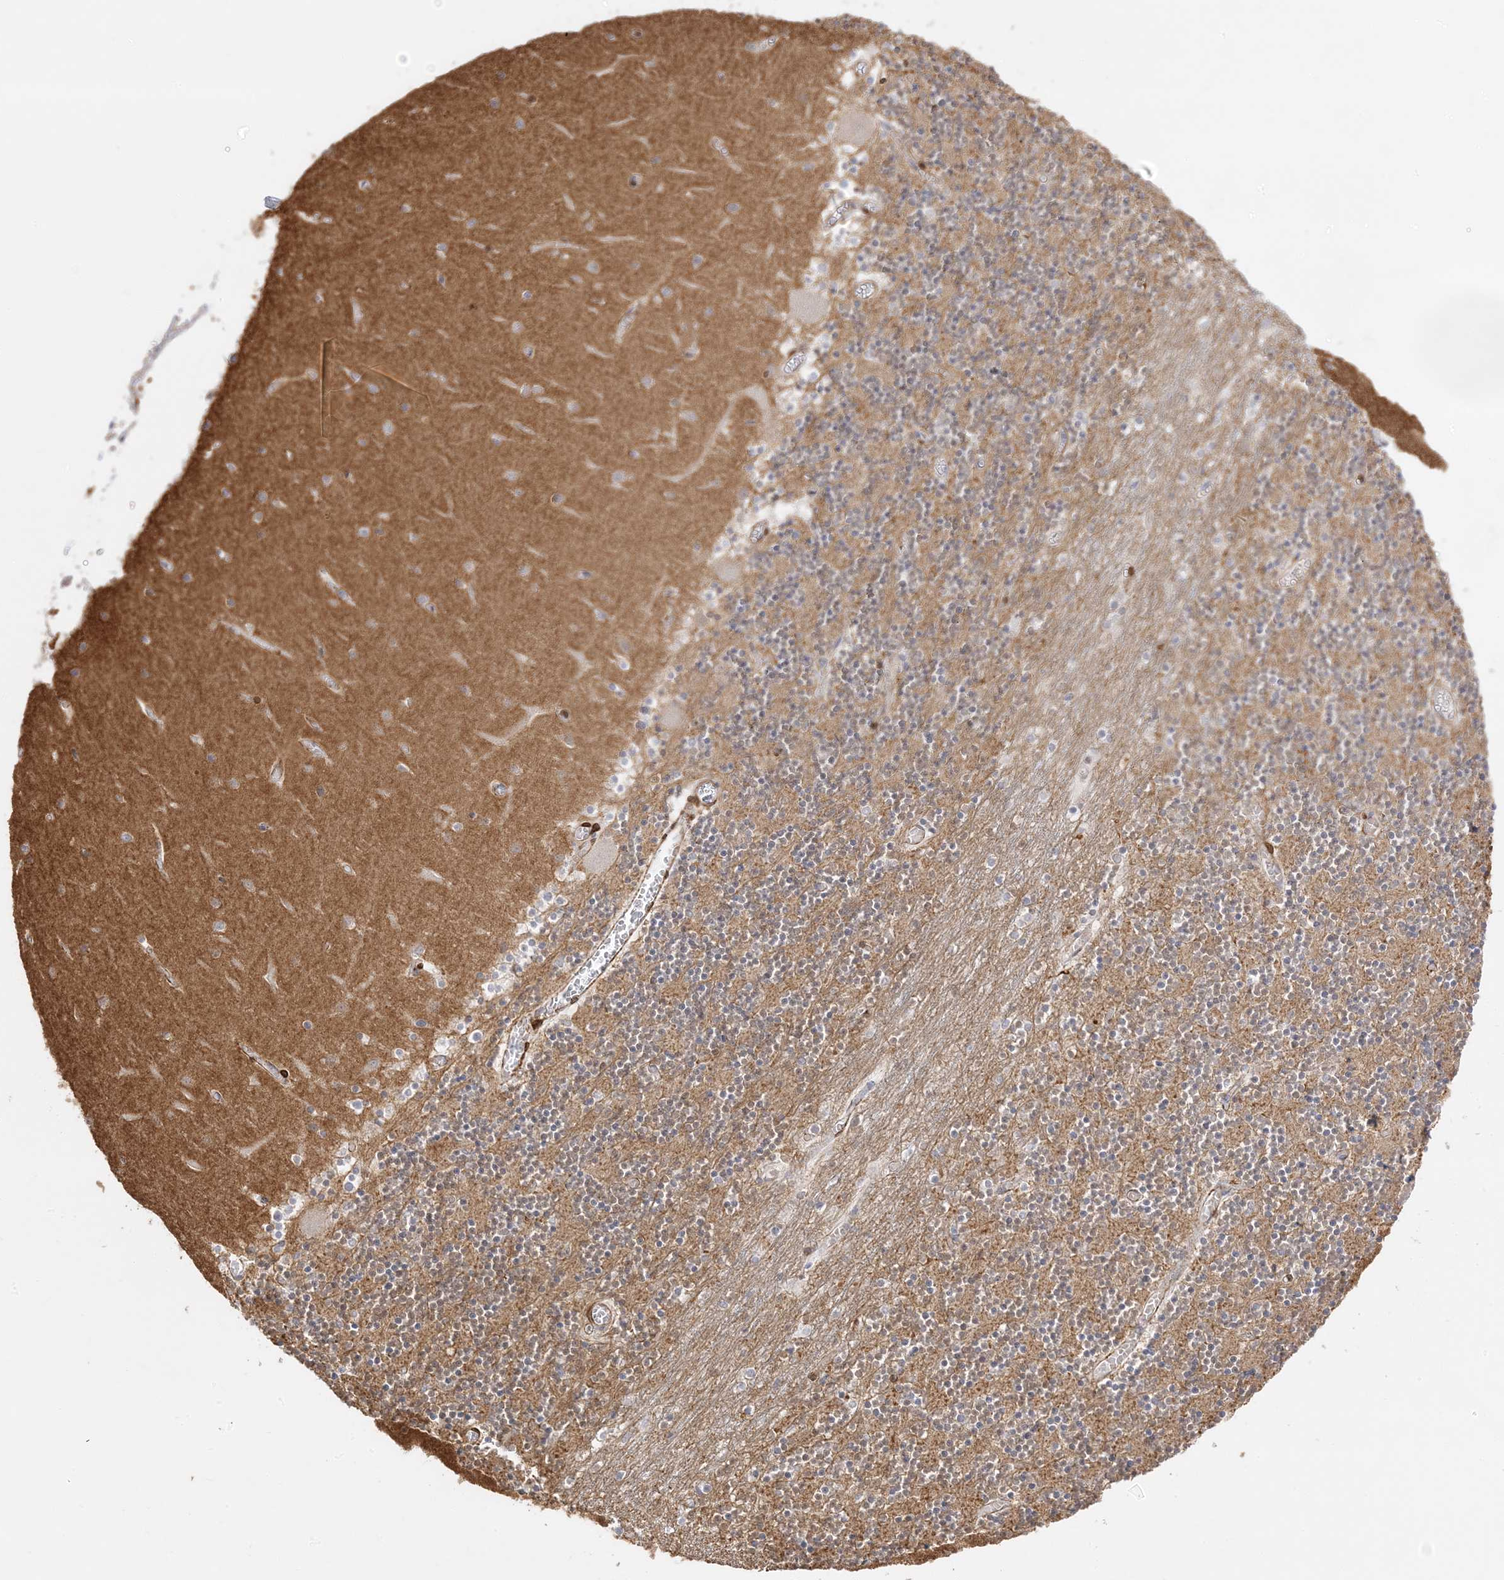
{"staining": {"intensity": "moderate", "quantity": "<25%", "location": "cytoplasmic/membranous"}, "tissue": "cerebellum", "cell_type": "Cells in granular layer", "image_type": "normal", "snomed": [{"axis": "morphology", "description": "Normal tissue, NOS"}, {"axis": "topography", "description": "Cerebellum"}], "caption": "Cells in granular layer show low levels of moderate cytoplasmic/membranous expression in approximately <25% of cells in benign human cerebellum.", "gene": "C2CD2", "patient": {"sex": "female", "age": 28}}